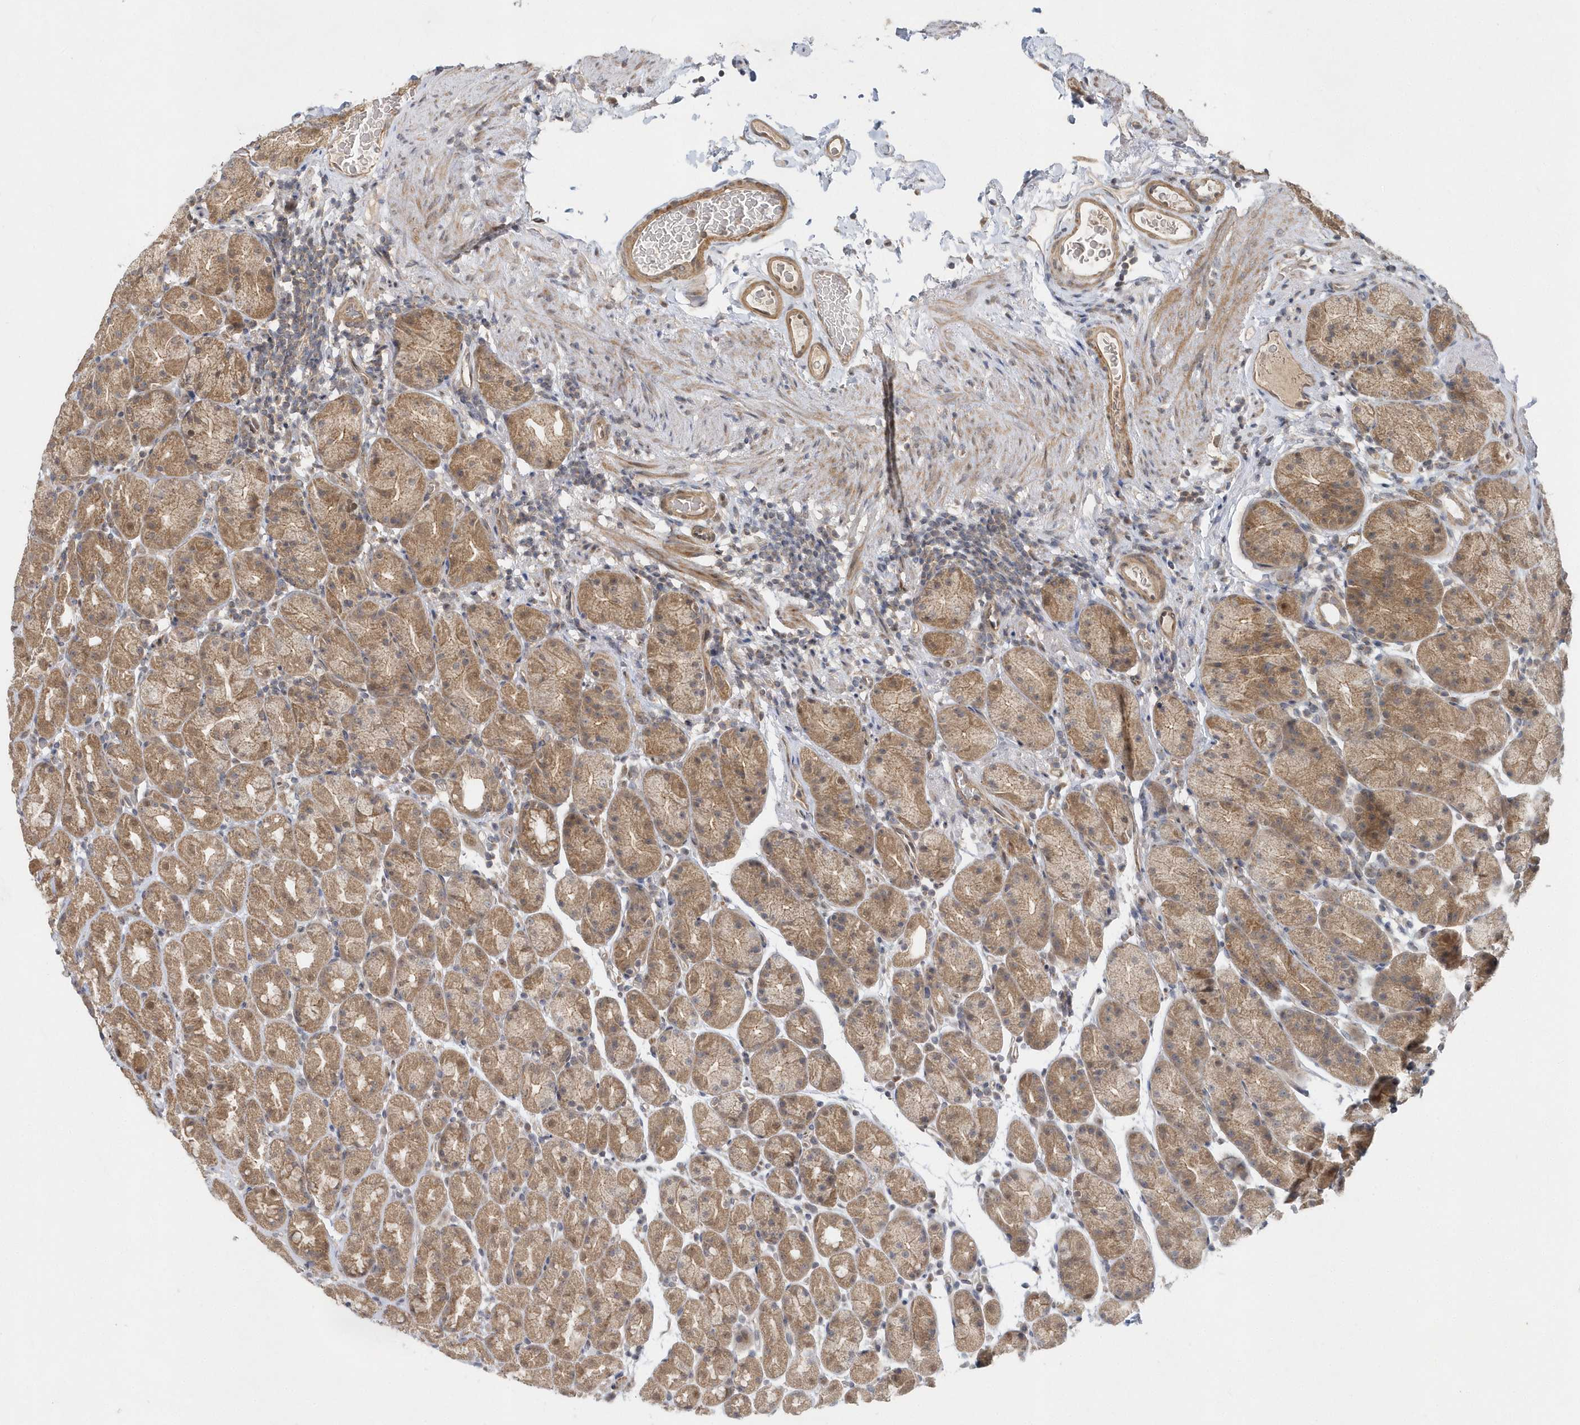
{"staining": {"intensity": "moderate", "quantity": ">75%", "location": "cytoplasmic/membranous,nuclear"}, "tissue": "stomach", "cell_type": "Glandular cells", "image_type": "normal", "snomed": [{"axis": "morphology", "description": "Normal tissue, NOS"}, {"axis": "topography", "description": "Stomach, upper"}], "caption": "Immunohistochemistry of benign stomach shows medium levels of moderate cytoplasmic/membranous,nuclear staining in approximately >75% of glandular cells.", "gene": "MXI1", "patient": {"sex": "male", "age": 68}}